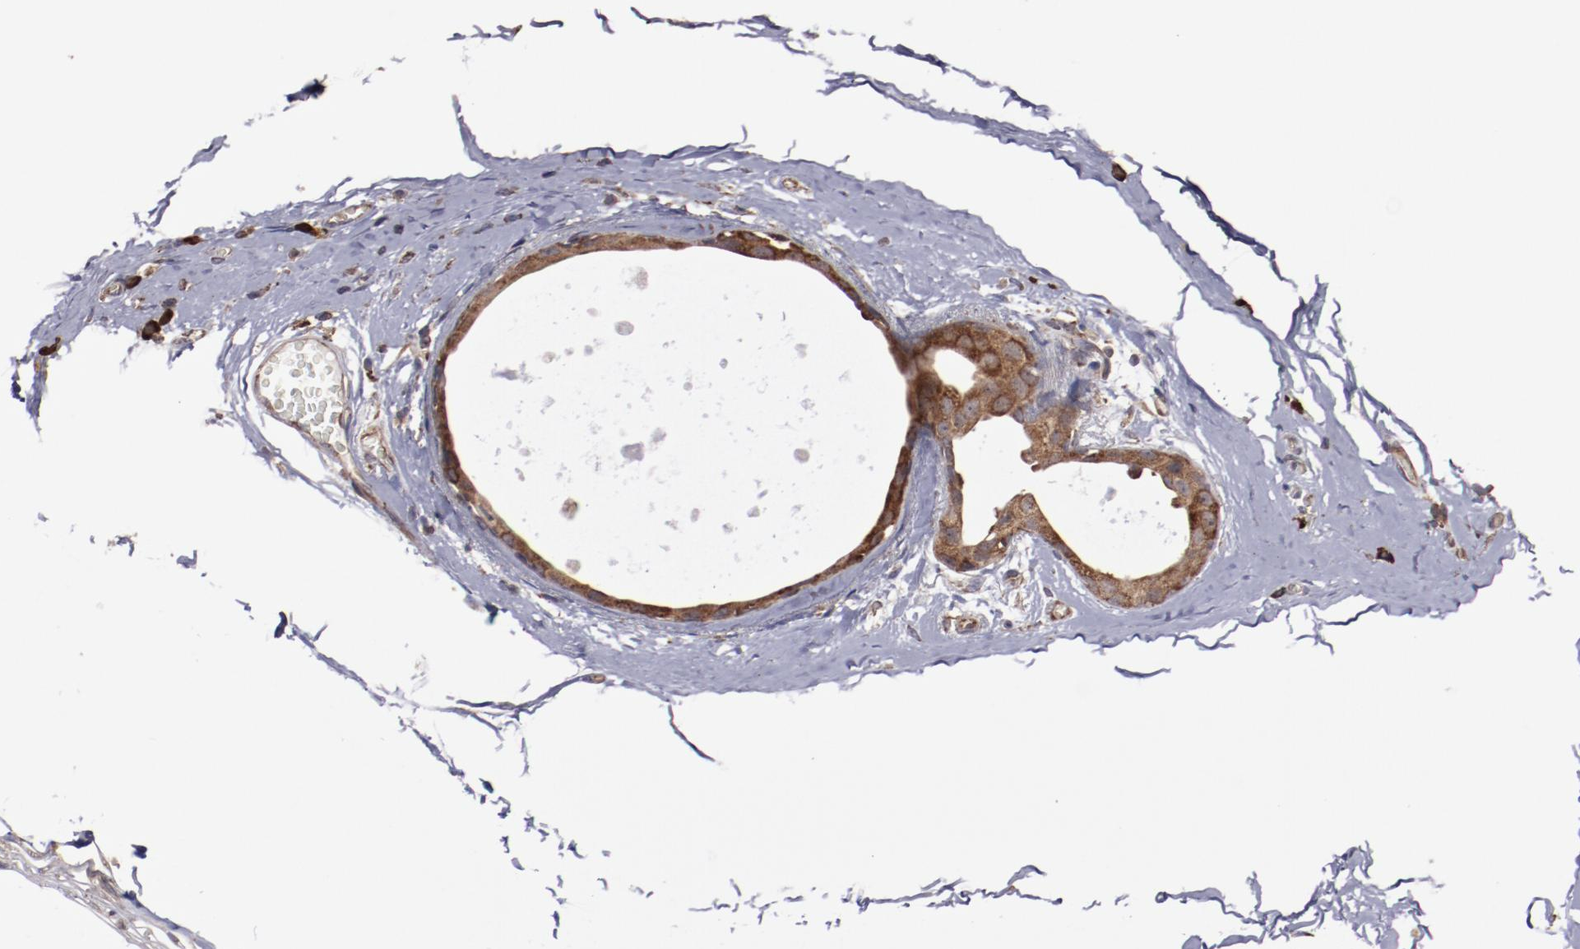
{"staining": {"intensity": "strong", "quantity": ">75%", "location": "cytoplasmic/membranous"}, "tissue": "breast cancer", "cell_type": "Tumor cells", "image_type": "cancer", "snomed": [{"axis": "morphology", "description": "Lobular carcinoma"}, {"axis": "topography", "description": "Breast"}], "caption": "Strong cytoplasmic/membranous protein positivity is seen in approximately >75% of tumor cells in breast cancer.", "gene": "RPS4Y1", "patient": {"sex": "female", "age": 55}}